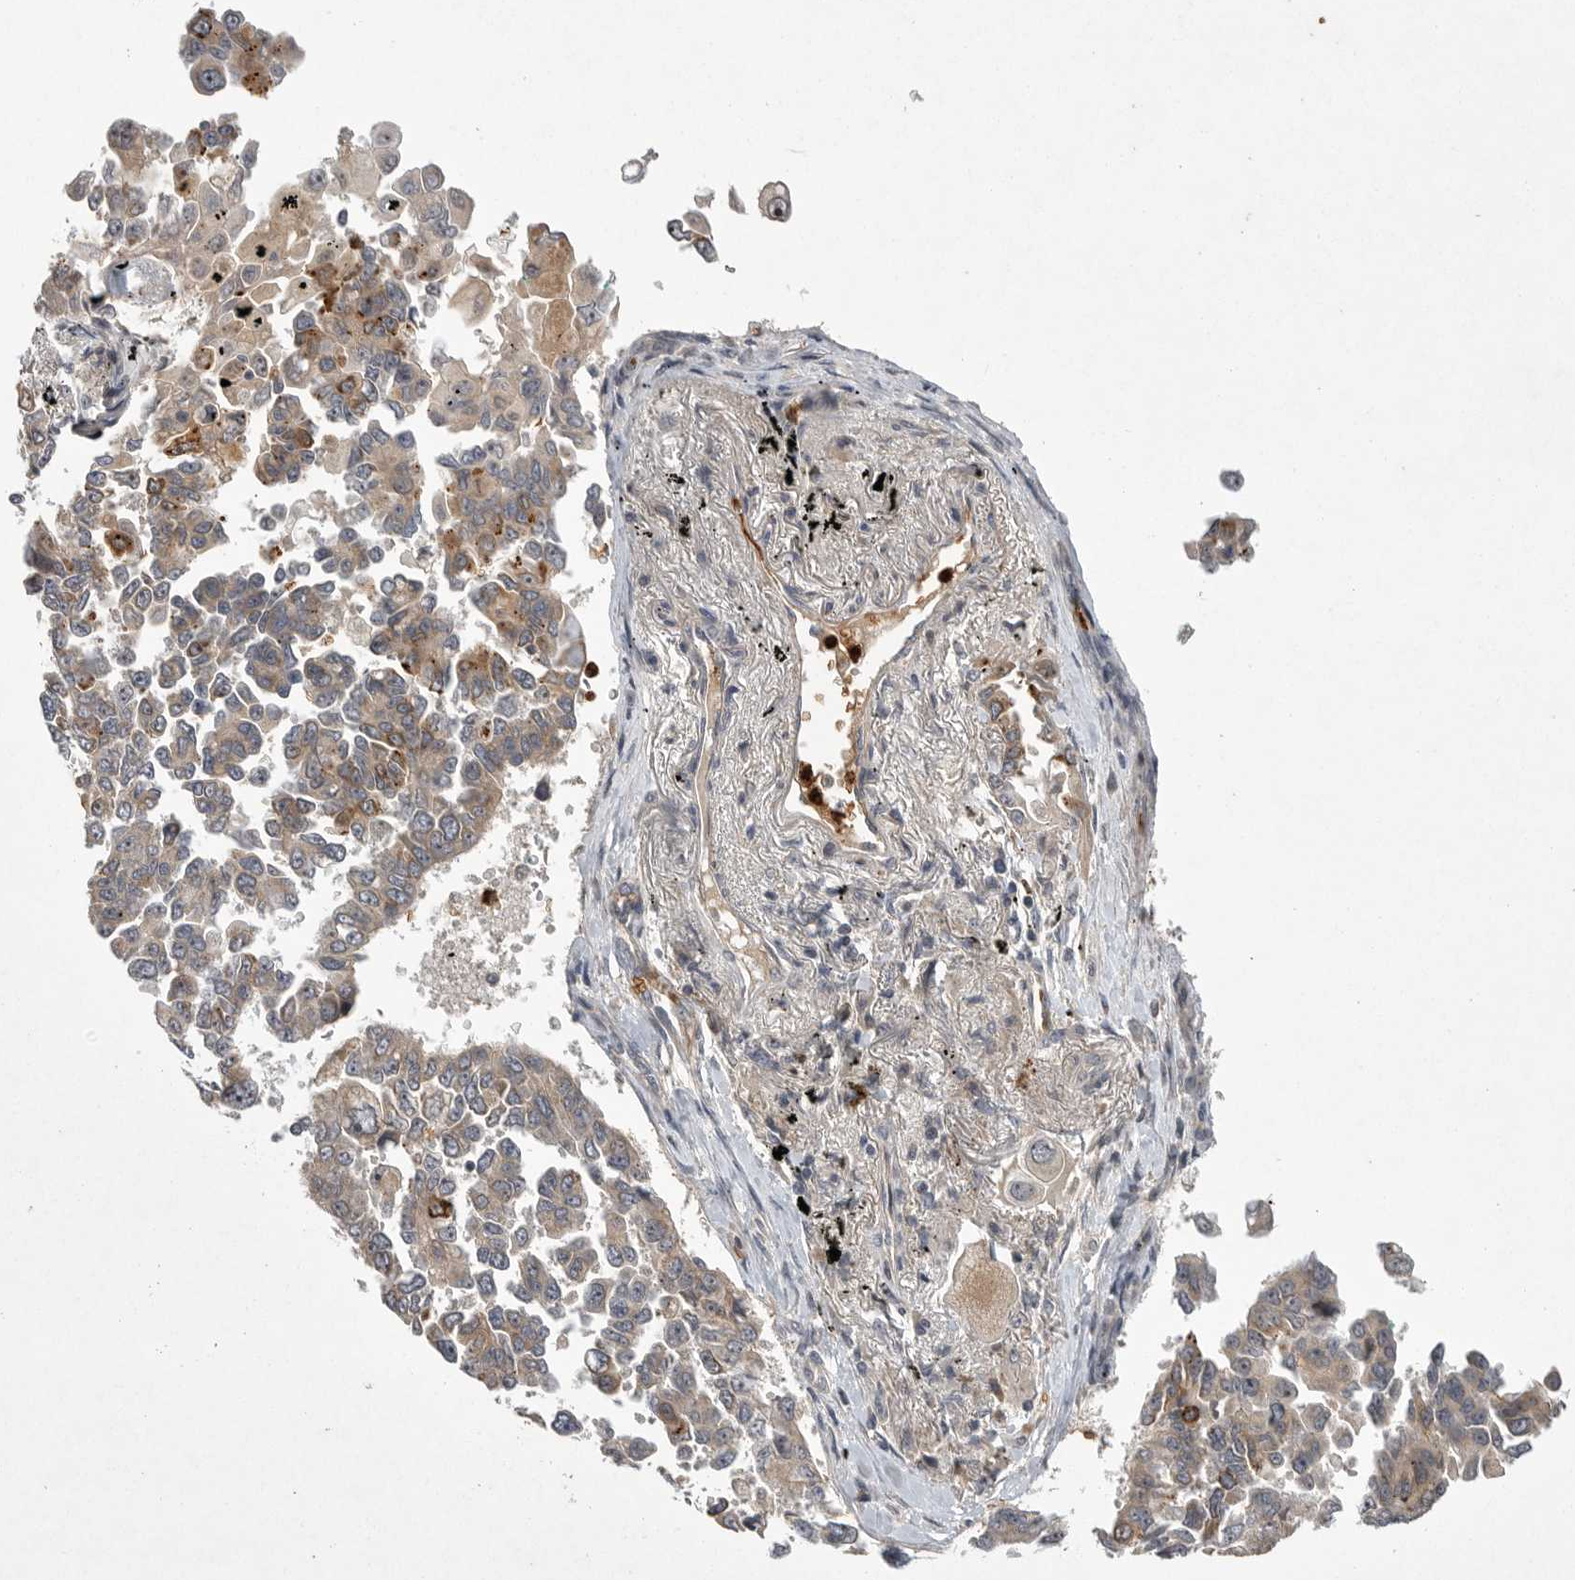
{"staining": {"intensity": "weak", "quantity": "<25%", "location": "cytoplasmic/membranous"}, "tissue": "lung cancer", "cell_type": "Tumor cells", "image_type": "cancer", "snomed": [{"axis": "morphology", "description": "Adenocarcinoma, NOS"}, {"axis": "topography", "description": "Lung"}], "caption": "High magnification brightfield microscopy of adenocarcinoma (lung) stained with DAB (3,3'-diaminobenzidine) (brown) and counterstained with hematoxylin (blue): tumor cells show no significant staining.", "gene": "UBE3D", "patient": {"sex": "female", "age": 67}}